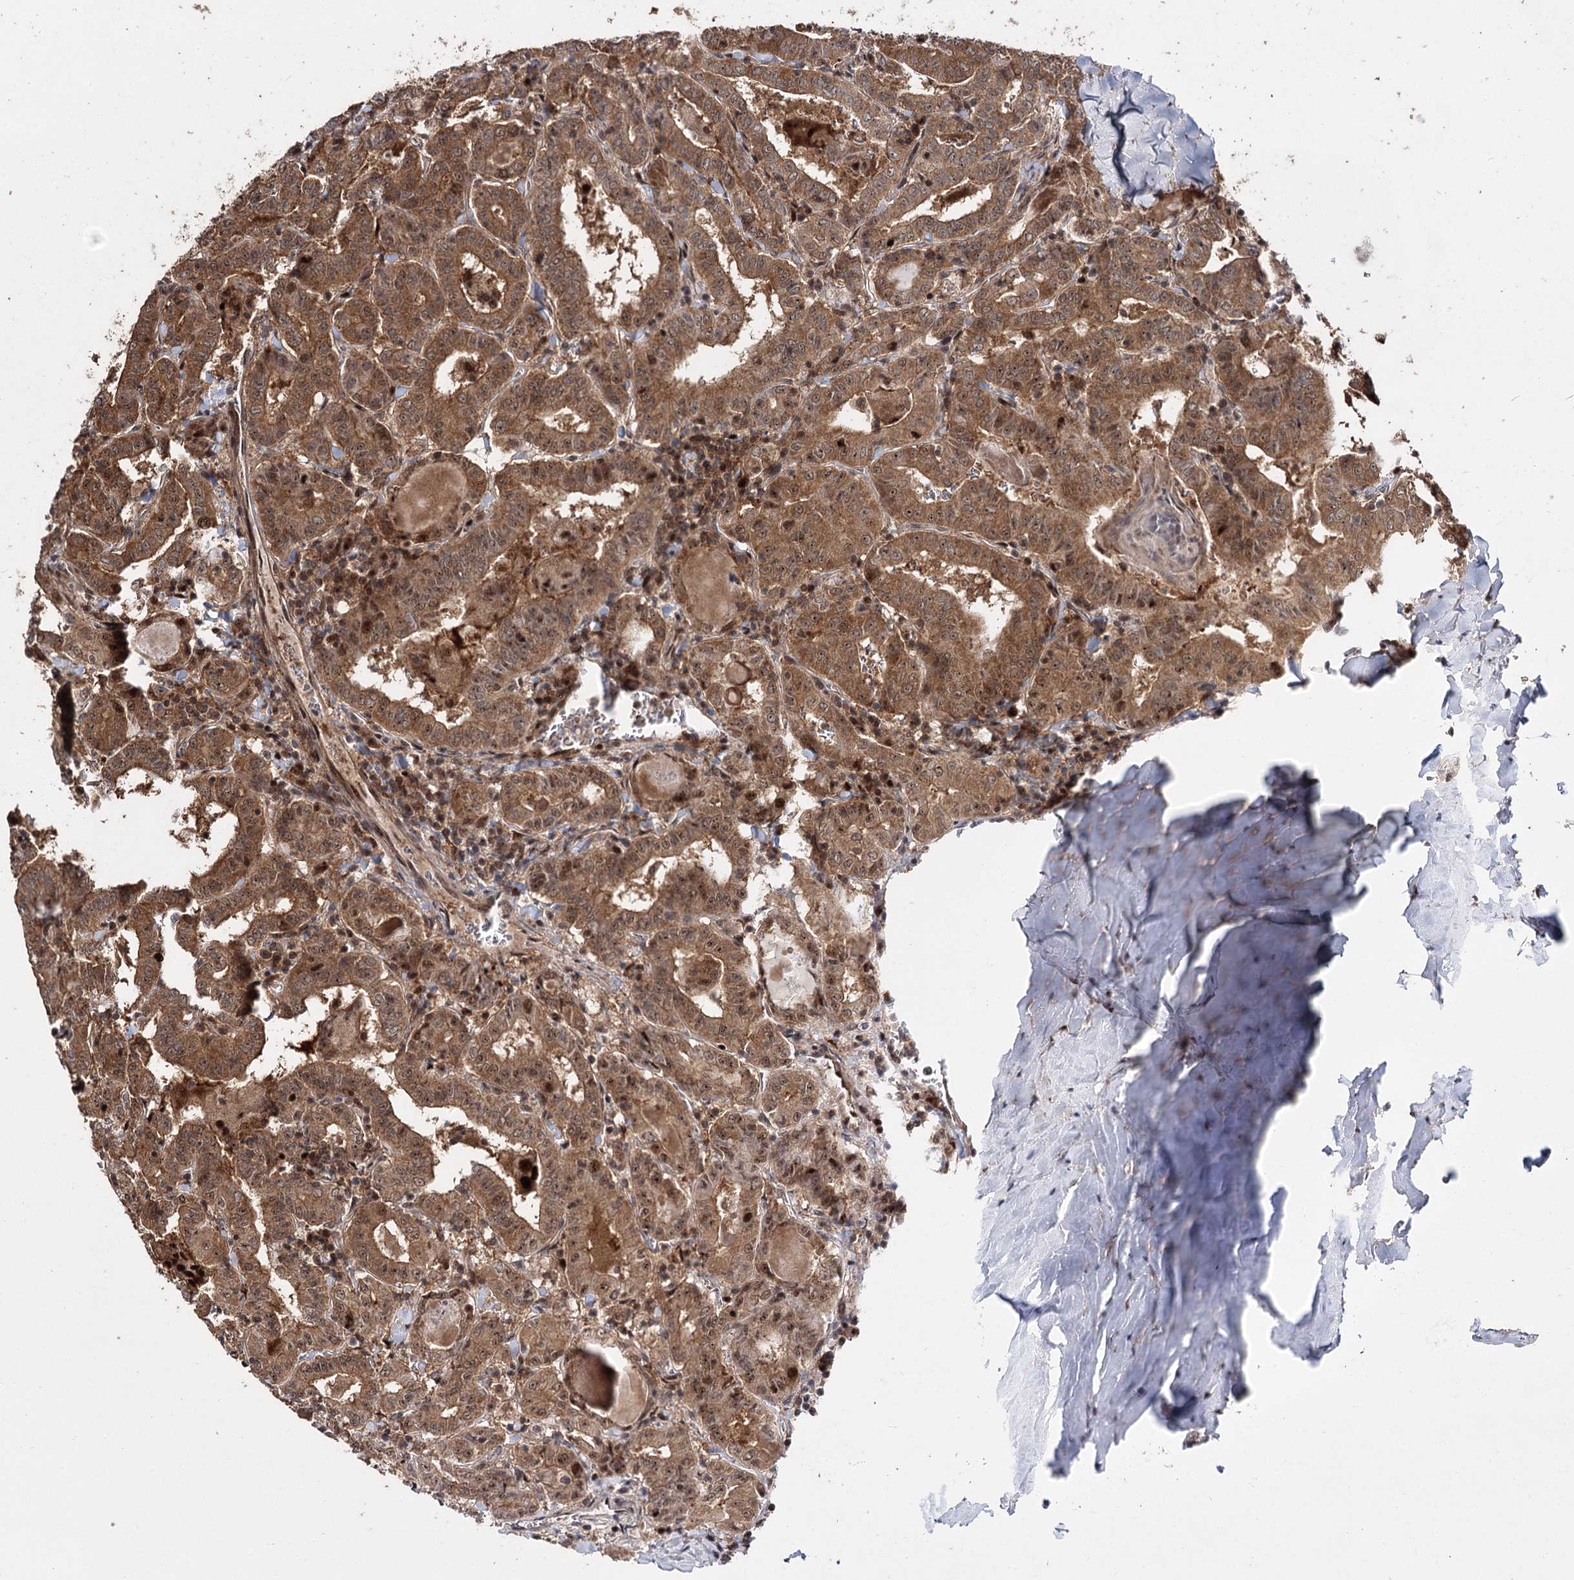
{"staining": {"intensity": "strong", "quantity": ">75%", "location": "cytoplasmic/membranous,nuclear"}, "tissue": "thyroid cancer", "cell_type": "Tumor cells", "image_type": "cancer", "snomed": [{"axis": "morphology", "description": "Papillary adenocarcinoma, NOS"}, {"axis": "topography", "description": "Thyroid gland"}], "caption": "Thyroid cancer was stained to show a protein in brown. There is high levels of strong cytoplasmic/membranous and nuclear expression in approximately >75% of tumor cells. Nuclei are stained in blue.", "gene": "MKNK2", "patient": {"sex": "female", "age": 72}}